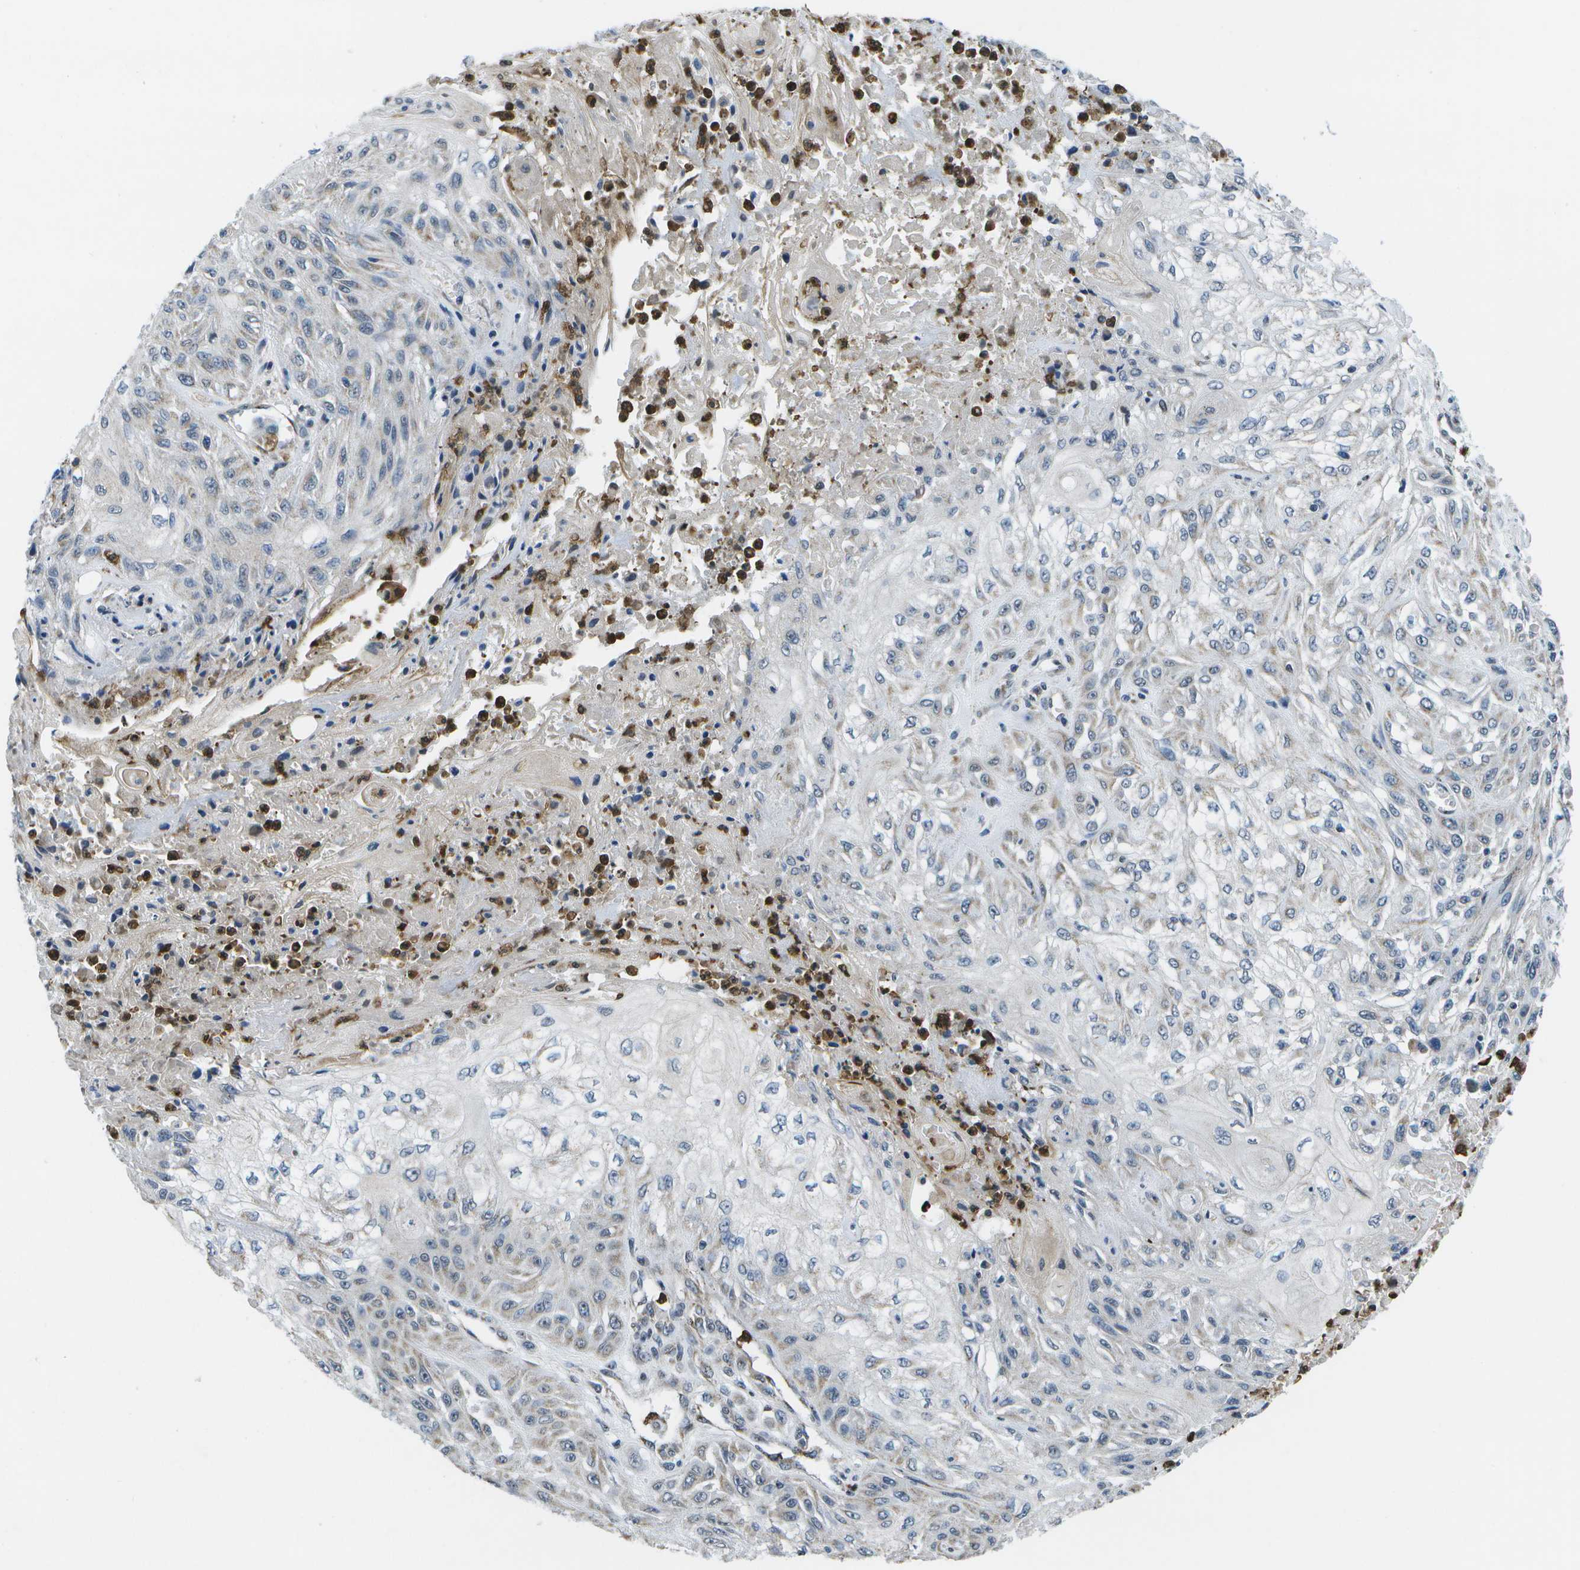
{"staining": {"intensity": "negative", "quantity": "none", "location": "none"}, "tissue": "skin cancer", "cell_type": "Tumor cells", "image_type": "cancer", "snomed": [{"axis": "morphology", "description": "Squamous cell carcinoma, NOS"}, {"axis": "morphology", "description": "Squamous cell carcinoma, metastatic, NOS"}, {"axis": "topography", "description": "Skin"}, {"axis": "topography", "description": "Lymph node"}], "caption": "IHC of skin cancer demonstrates no positivity in tumor cells.", "gene": "GALNT15", "patient": {"sex": "male", "age": 75}}